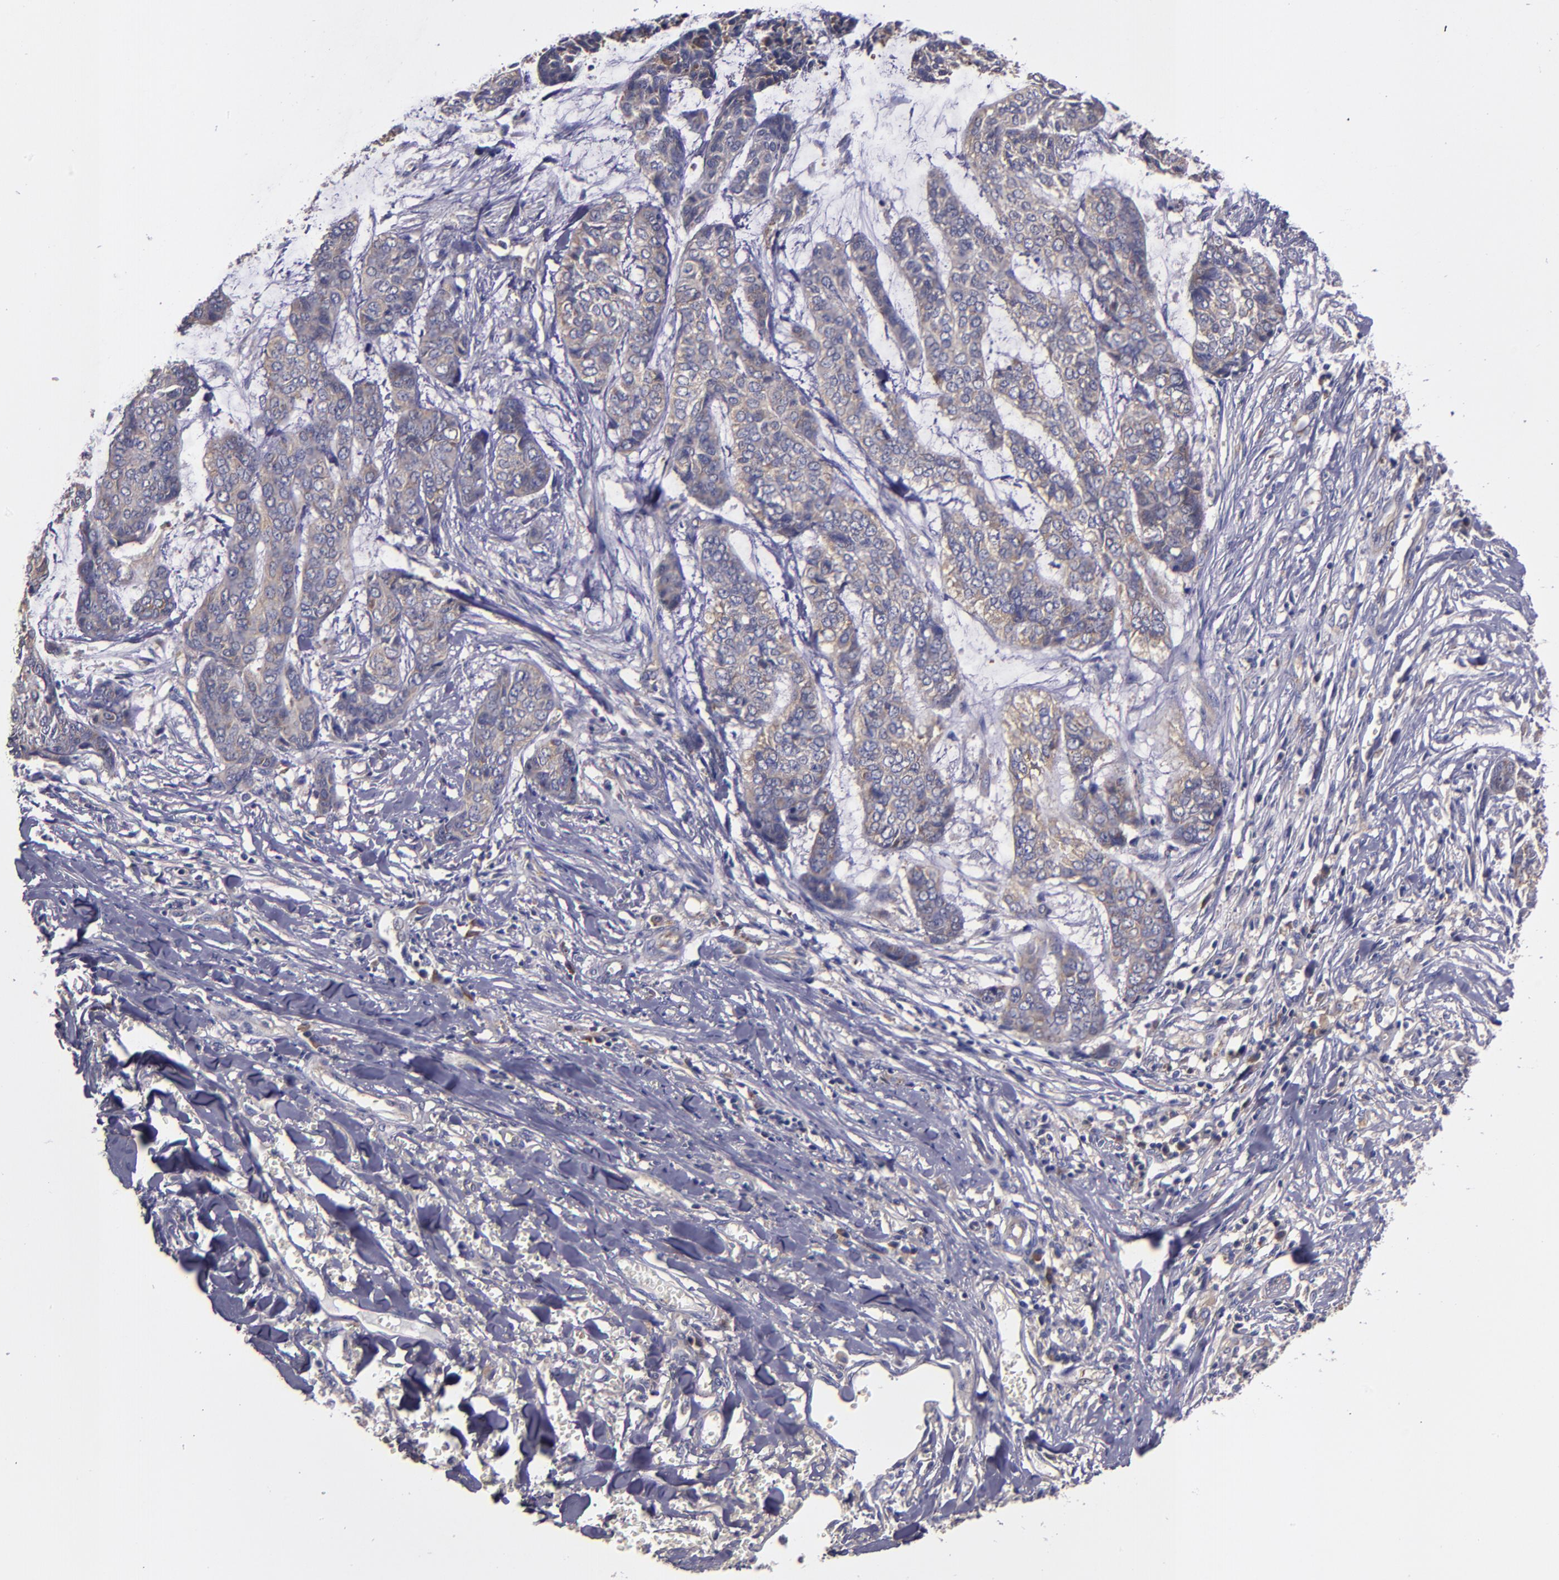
{"staining": {"intensity": "weak", "quantity": ">75%", "location": "cytoplasmic/membranous"}, "tissue": "skin cancer", "cell_type": "Tumor cells", "image_type": "cancer", "snomed": [{"axis": "morphology", "description": "Basal cell carcinoma"}, {"axis": "topography", "description": "Skin"}], "caption": "Protein expression analysis of human skin cancer reveals weak cytoplasmic/membranous staining in approximately >75% of tumor cells.", "gene": "CARS1", "patient": {"sex": "female", "age": 64}}